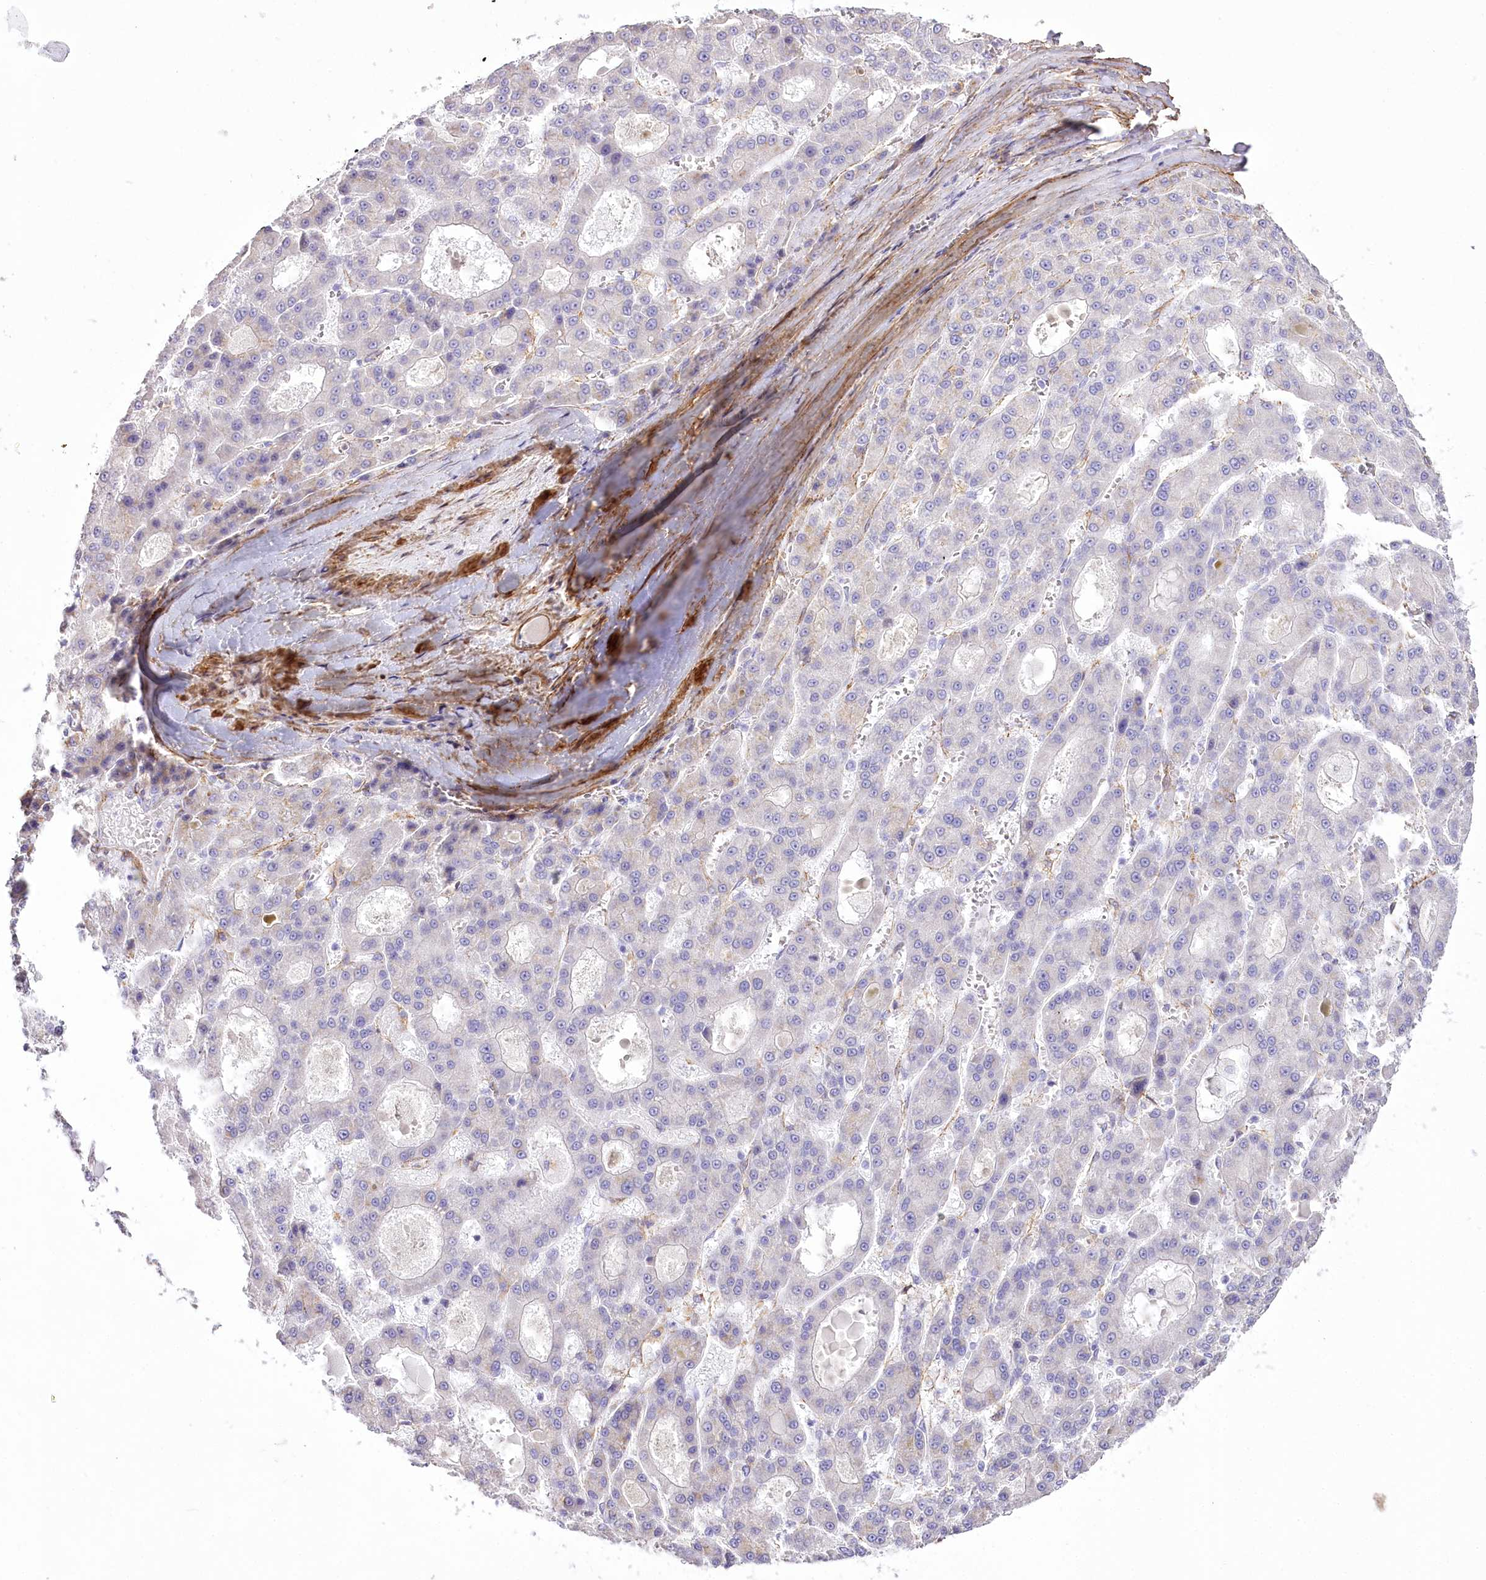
{"staining": {"intensity": "negative", "quantity": "none", "location": "none"}, "tissue": "liver cancer", "cell_type": "Tumor cells", "image_type": "cancer", "snomed": [{"axis": "morphology", "description": "Carcinoma, Hepatocellular, NOS"}, {"axis": "topography", "description": "Liver"}], "caption": "This is a histopathology image of IHC staining of liver cancer (hepatocellular carcinoma), which shows no positivity in tumor cells. The staining is performed using DAB brown chromogen with nuclei counter-stained in using hematoxylin.", "gene": "SYNPO2", "patient": {"sex": "male", "age": 70}}